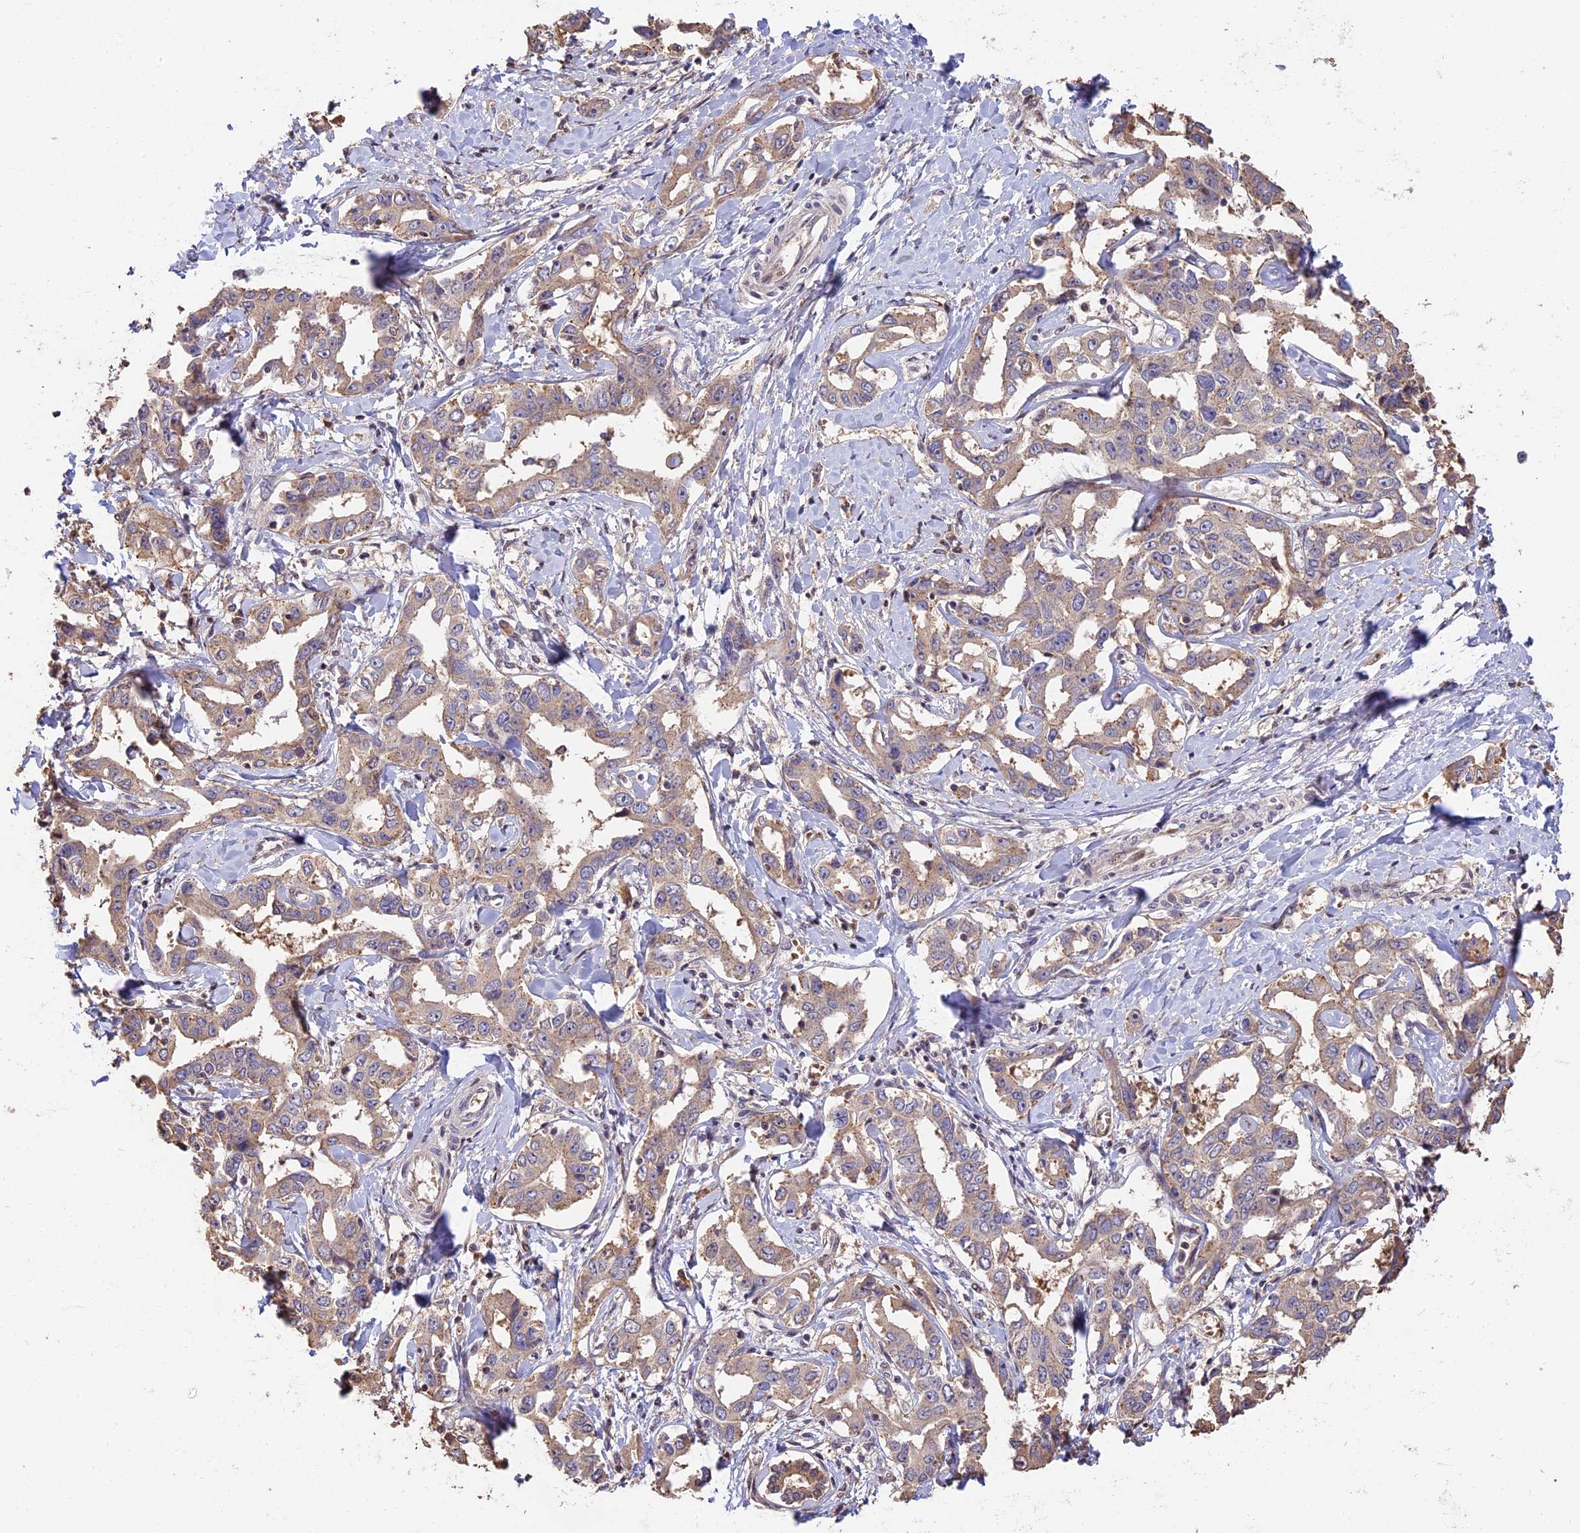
{"staining": {"intensity": "weak", "quantity": ">75%", "location": "cytoplasmic/membranous"}, "tissue": "liver cancer", "cell_type": "Tumor cells", "image_type": "cancer", "snomed": [{"axis": "morphology", "description": "Cholangiocarcinoma"}, {"axis": "topography", "description": "Liver"}], "caption": "The immunohistochemical stain highlights weak cytoplasmic/membranous positivity in tumor cells of liver cancer (cholangiocarcinoma) tissue.", "gene": "PPP1R37", "patient": {"sex": "male", "age": 59}}